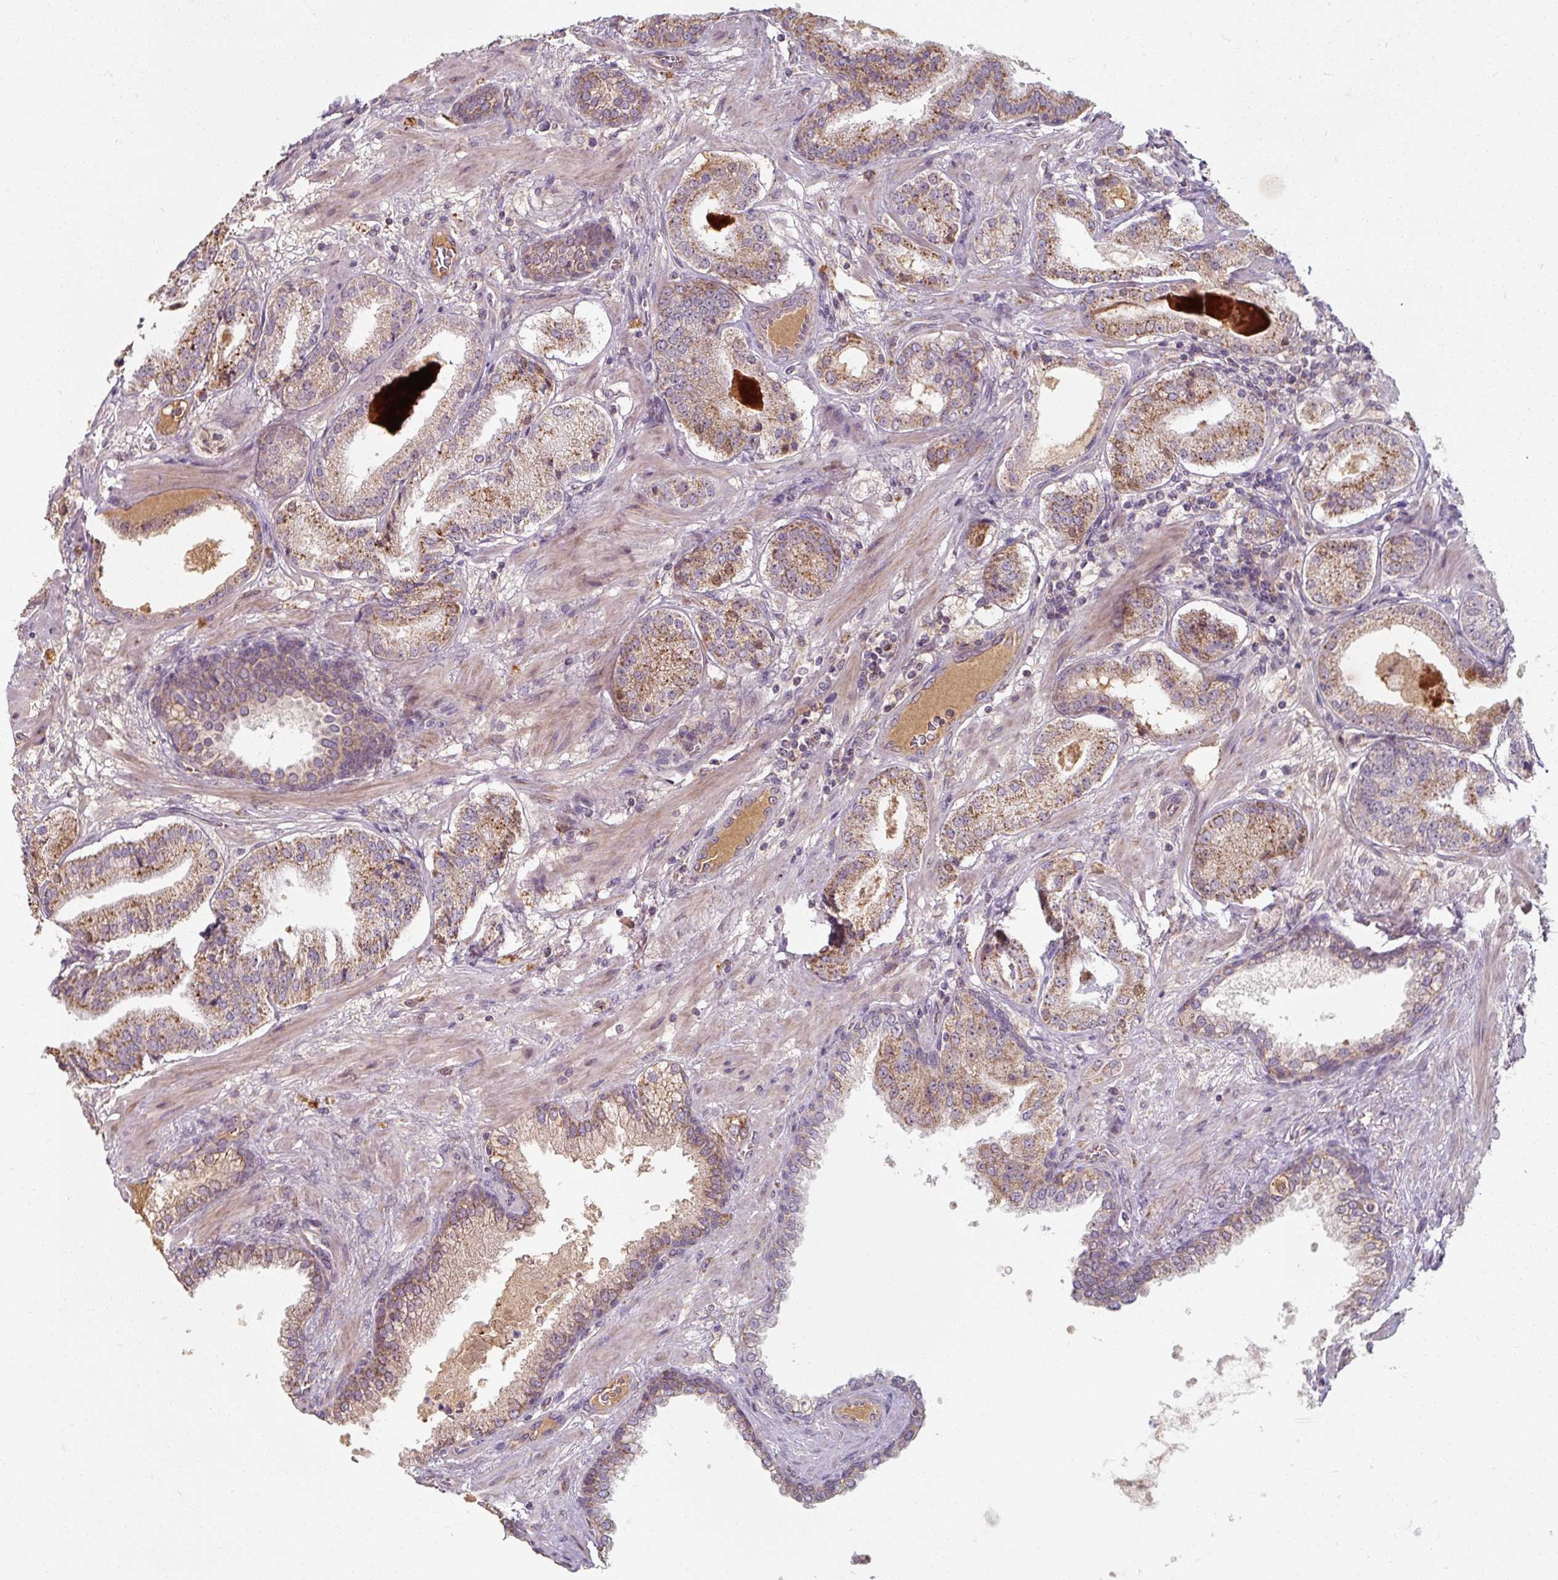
{"staining": {"intensity": "moderate", "quantity": ">75%", "location": "cytoplasmic/membranous"}, "tissue": "prostate cancer", "cell_type": "Tumor cells", "image_type": "cancer", "snomed": [{"axis": "morphology", "description": "Adenocarcinoma, High grade"}, {"axis": "topography", "description": "Prostate"}], "caption": "Human adenocarcinoma (high-grade) (prostate) stained with a protein marker displays moderate staining in tumor cells.", "gene": "TSEN54", "patient": {"sex": "male", "age": 63}}